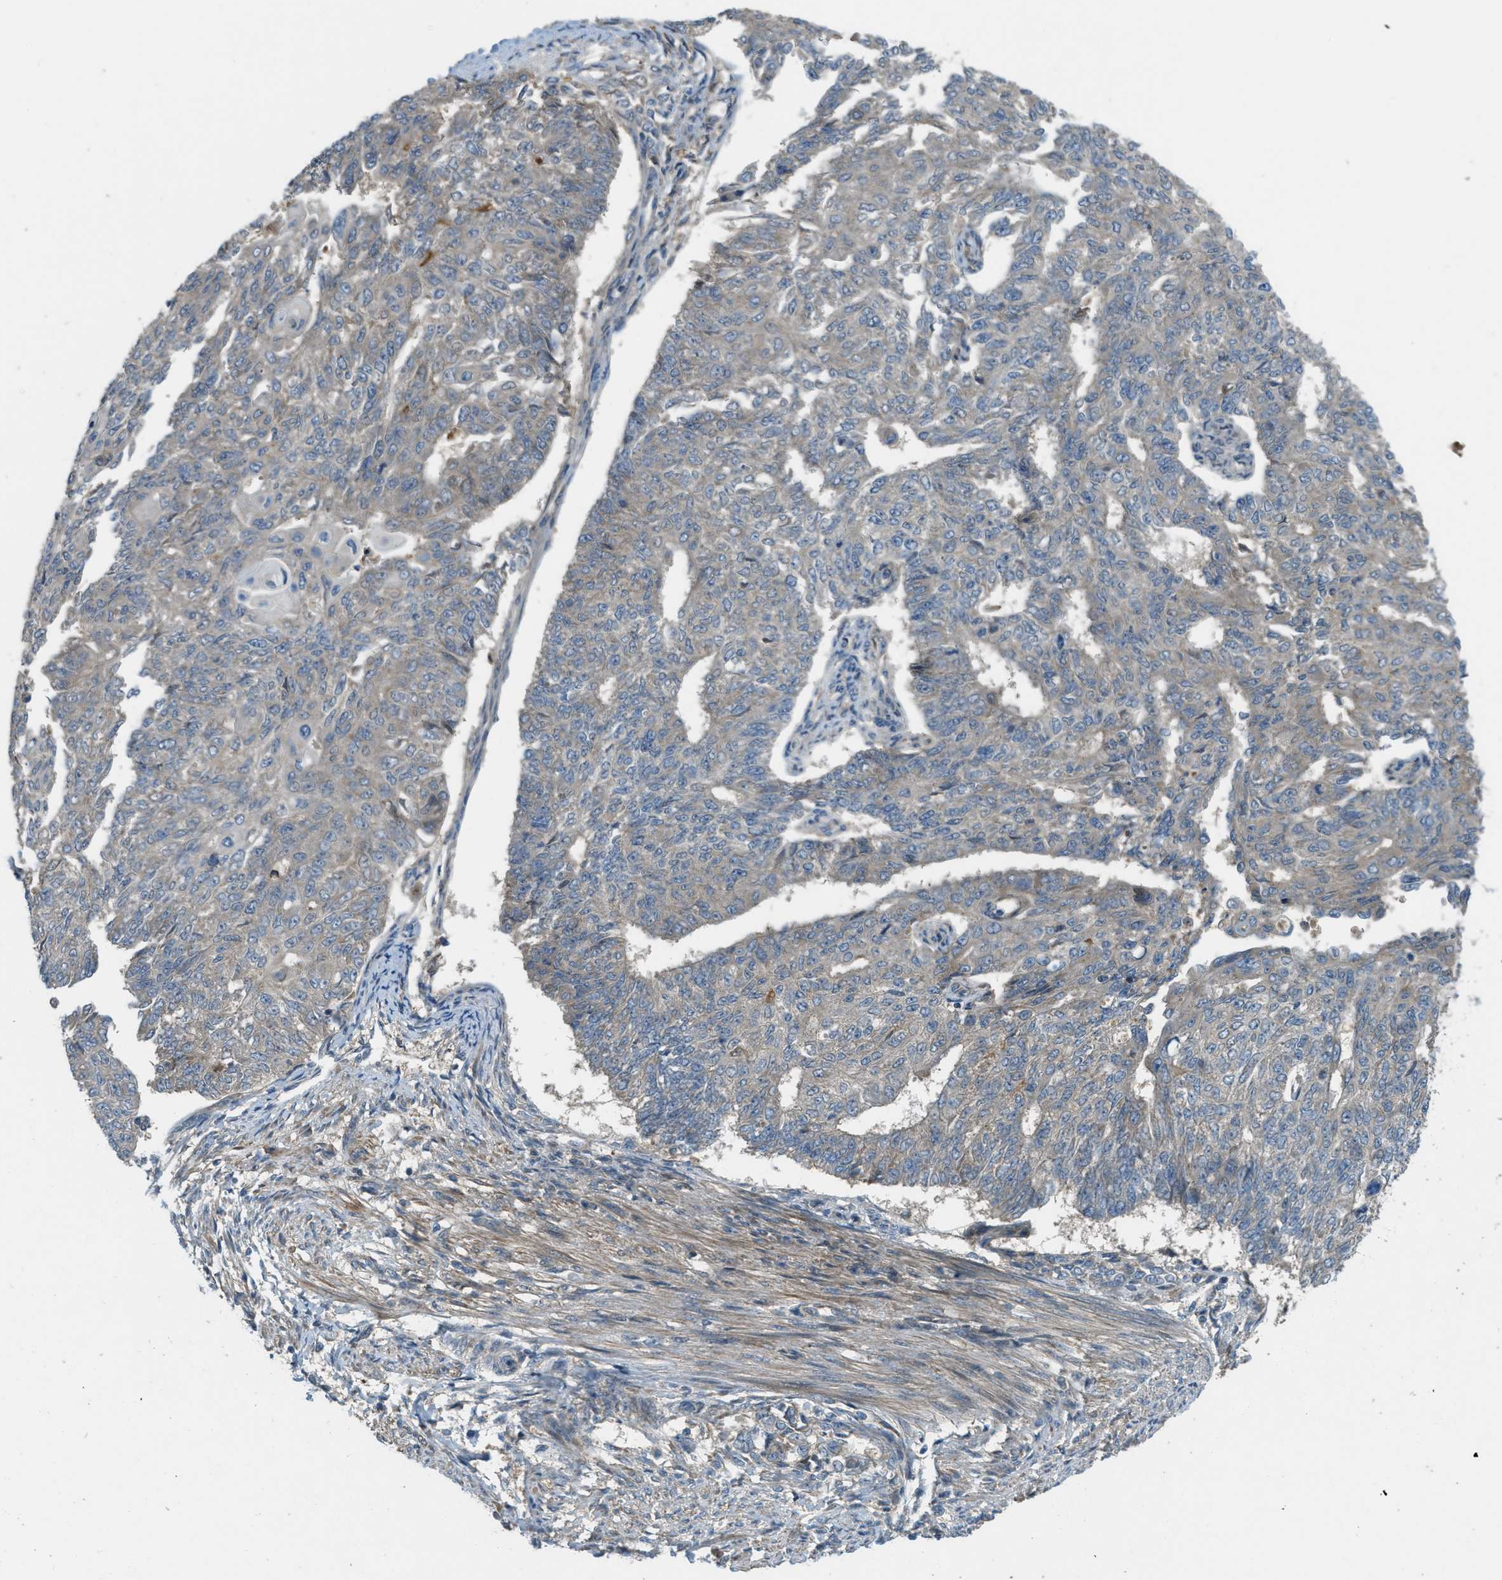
{"staining": {"intensity": "weak", "quantity": ">75%", "location": "cytoplasmic/membranous"}, "tissue": "endometrial cancer", "cell_type": "Tumor cells", "image_type": "cancer", "snomed": [{"axis": "morphology", "description": "Adenocarcinoma, NOS"}, {"axis": "topography", "description": "Endometrium"}], "caption": "The histopathology image shows staining of endometrial cancer (adenocarcinoma), revealing weak cytoplasmic/membranous protein staining (brown color) within tumor cells.", "gene": "ADCY6", "patient": {"sex": "female", "age": 32}}